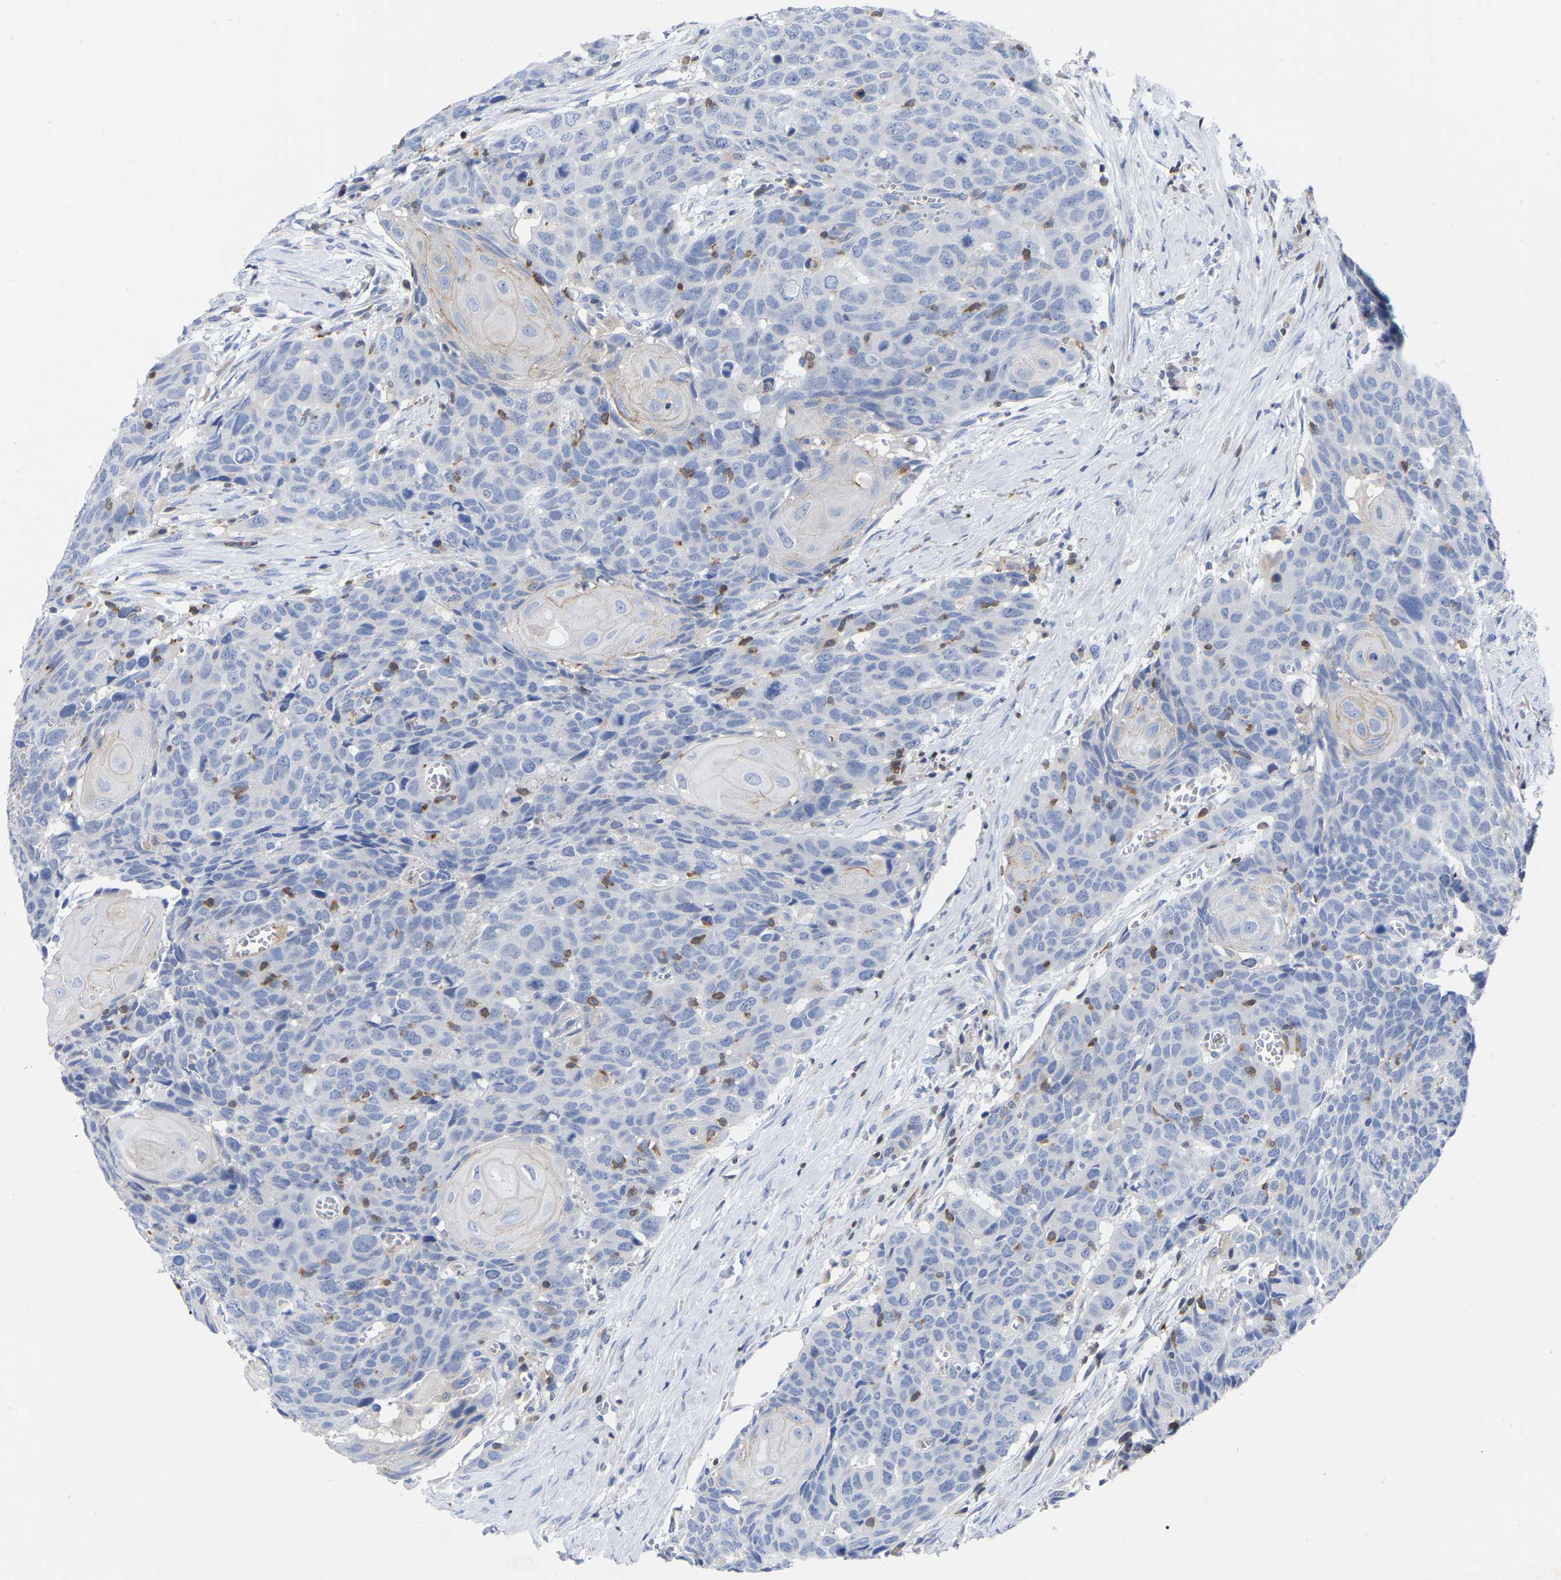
{"staining": {"intensity": "negative", "quantity": "none", "location": "none"}, "tissue": "head and neck cancer", "cell_type": "Tumor cells", "image_type": "cancer", "snomed": [{"axis": "morphology", "description": "Squamous cell carcinoma, NOS"}, {"axis": "topography", "description": "Head-Neck"}], "caption": "The micrograph displays no significant staining in tumor cells of head and neck cancer (squamous cell carcinoma).", "gene": "PTPN7", "patient": {"sex": "male", "age": 66}}